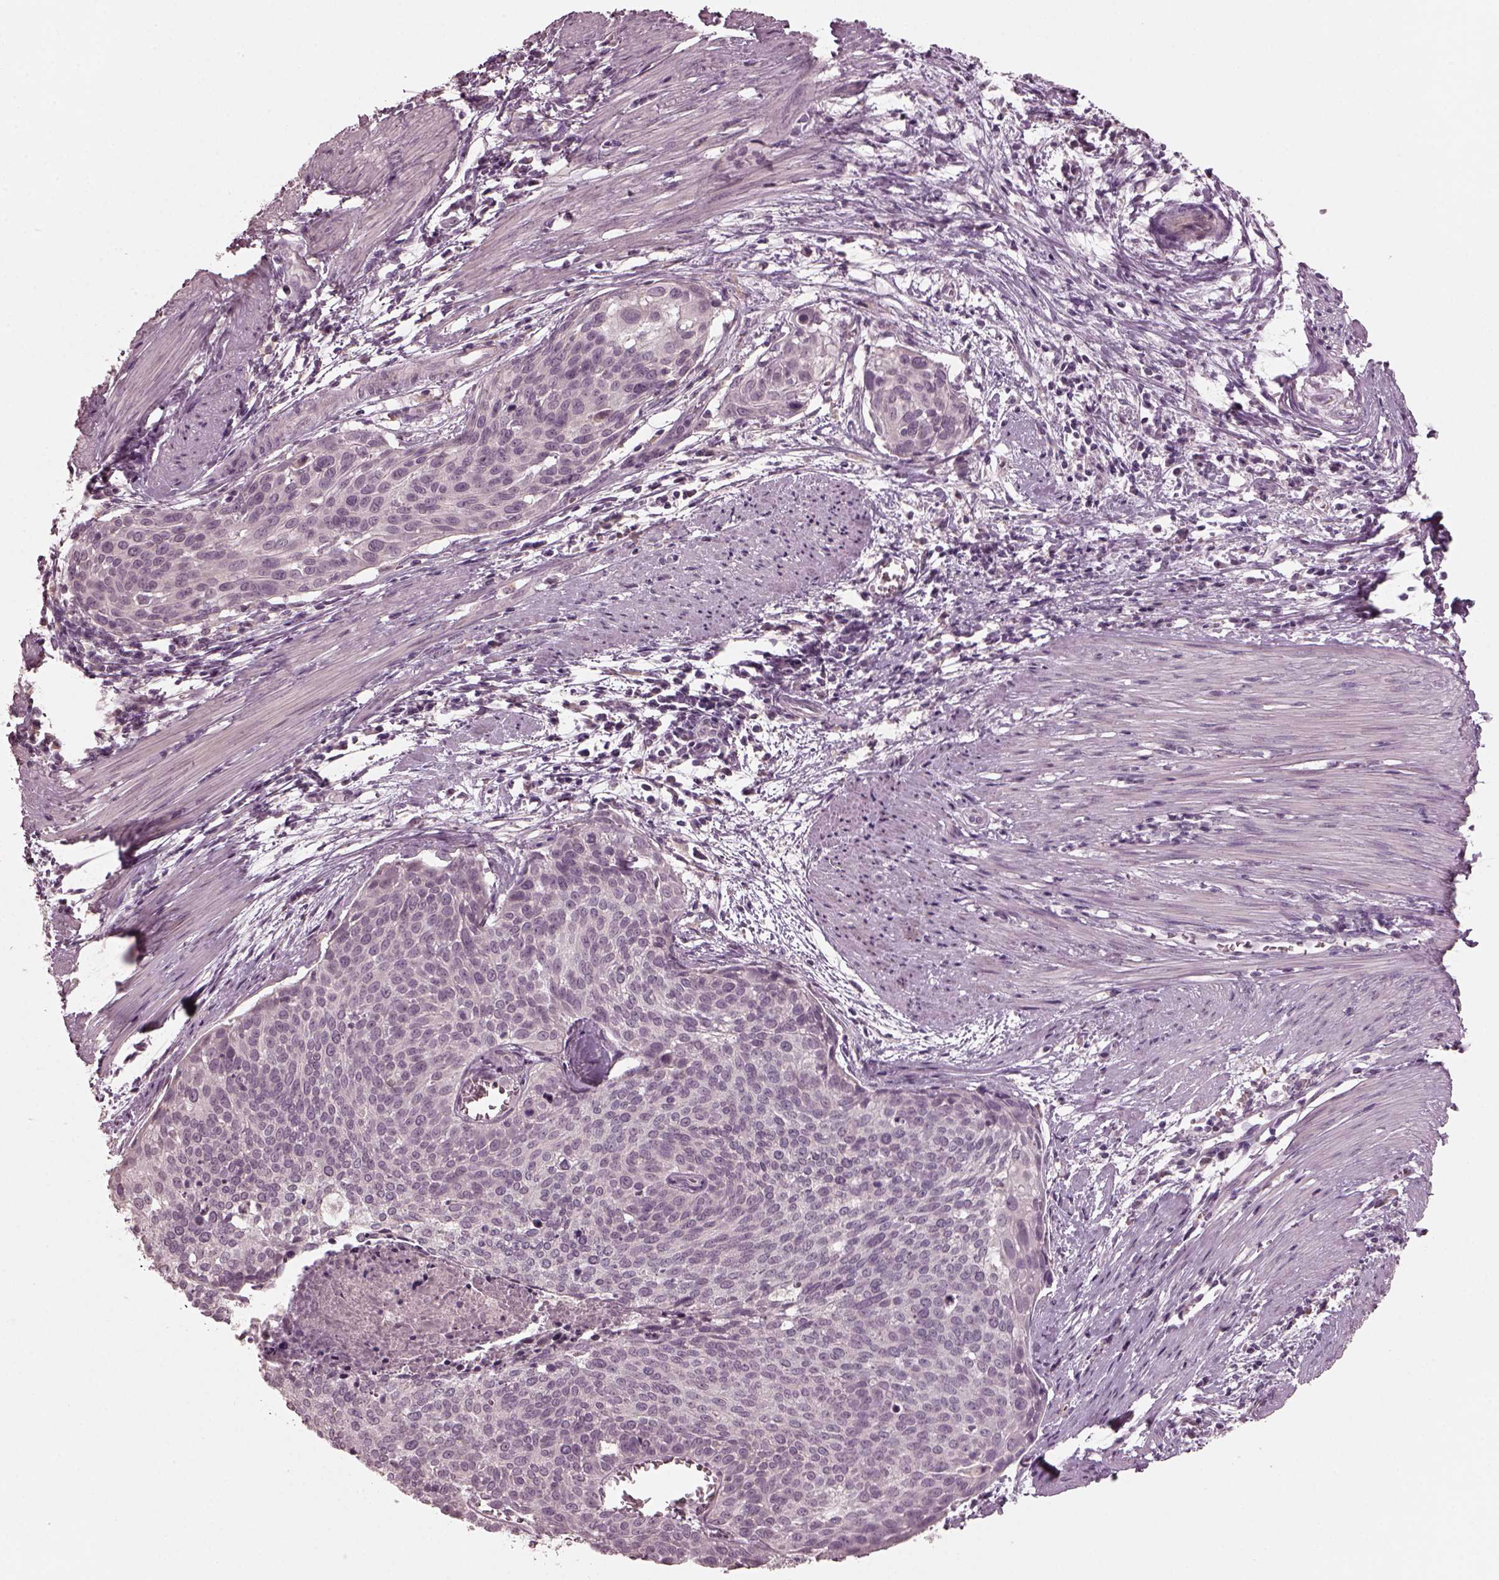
{"staining": {"intensity": "negative", "quantity": "none", "location": "none"}, "tissue": "cervical cancer", "cell_type": "Tumor cells", "image_type": "cancer", "snomed": [{"axis": "morphology", "description": "Squamous cell carcinoma, NOS"}, {"axis": "topography", "description": "Cervix"}], "caption": "Immunohistochemistry (IHC) histopathology image of human cervical squamous cell carcinoma stained for a protein (brown), which reveals no staining in tumor cells.", "gene": "RCVRN", "patient": {"sex": "female", "age": 39}}